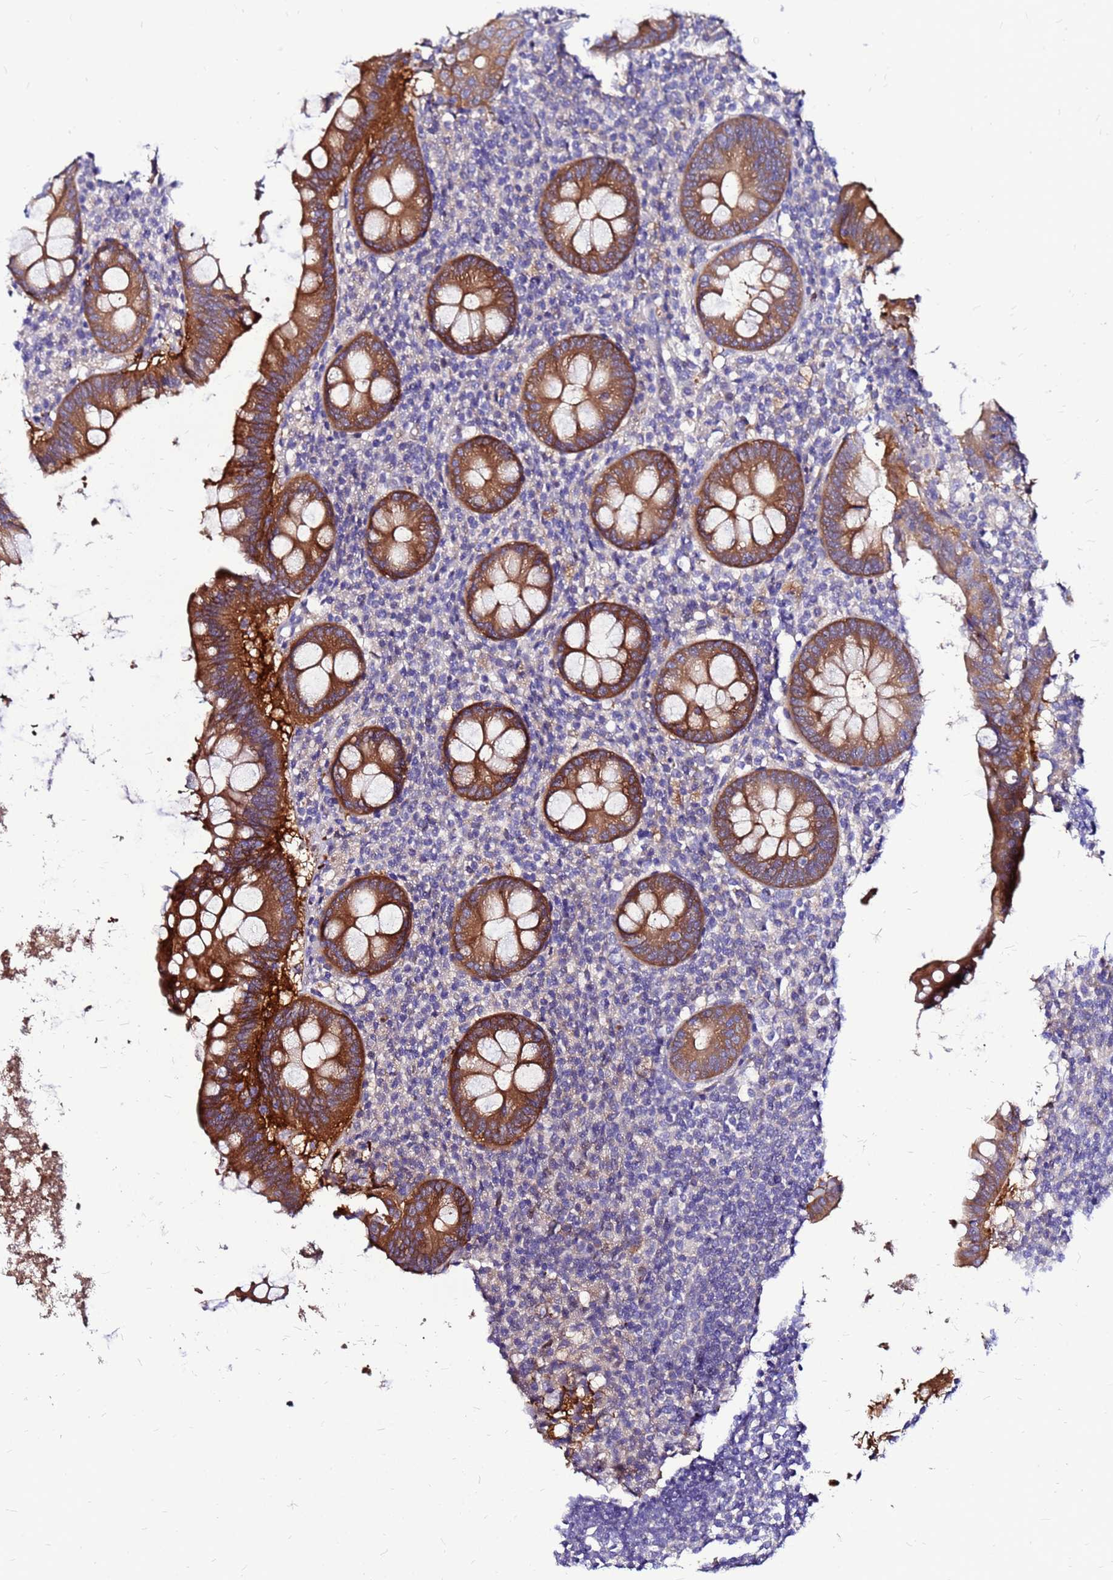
{"staining": {"intensity": "strong", "quantity": ">75%", "location": "cytoplasmic/membranous"}, "tissue": "appendix", "cell_type": "Glandular cells", "image_type": "normal", "snomed": [{"axis": "morphology", "description": "Normal tissue, NOS"}, {"axis": "topography", "description": "Appendix"}], "caption": "Immunohistochemical staining of normal human appendix exhibits >75% levels of strong cytoplasmic/membranous protein staining in about >75% of glandular cells. Using DAB (3,3'-diaminobenzidine) (brown) and hematoxylin (blue) stains, captured at high magnification using brightfield microscopy.", "gene": "ARHGEF35", "patient": {"sex": "female", "age": 51}}